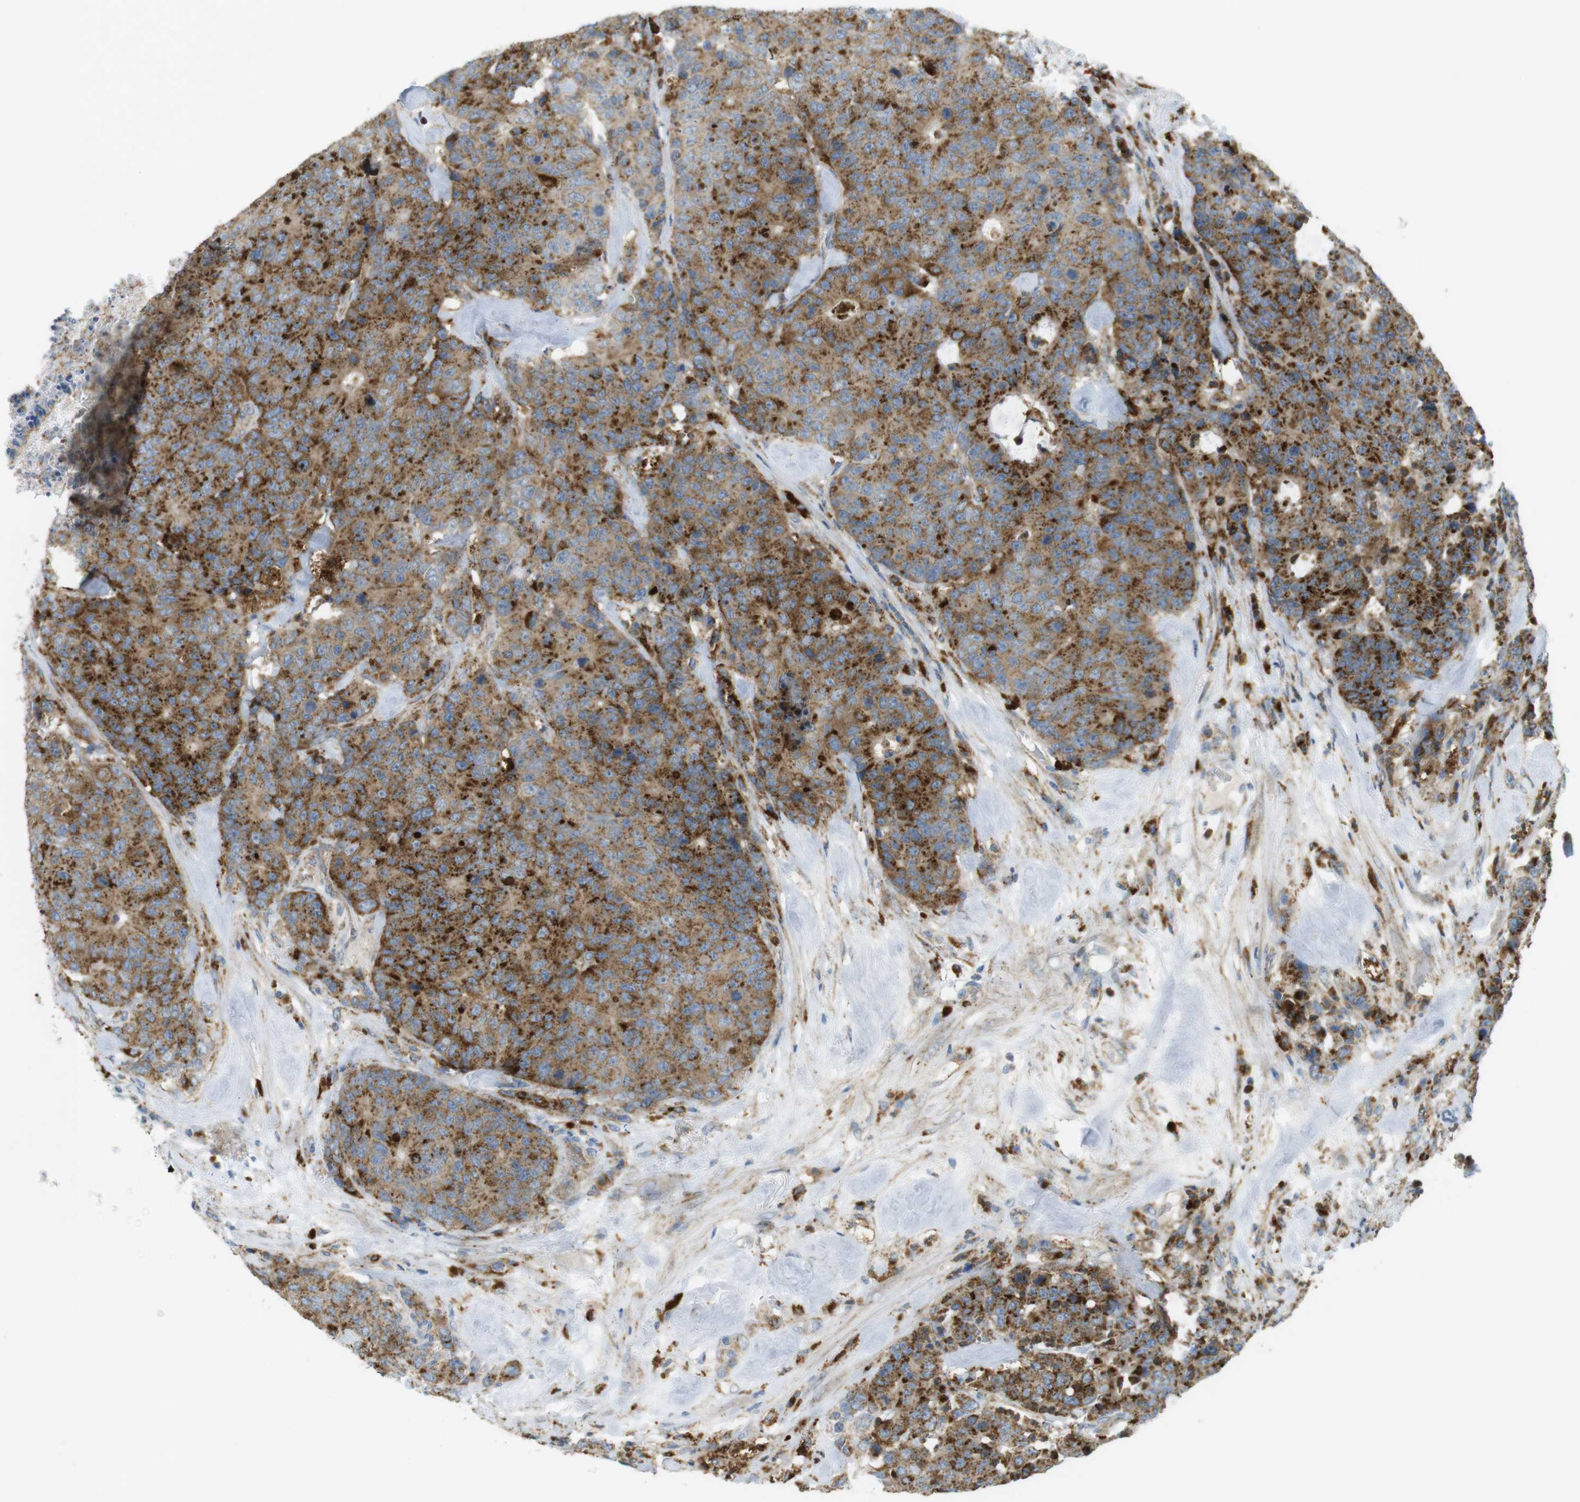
{"staining": {"intensity": "moderate", "quantity": ">75%", "location": "cytoplasmic/membranous"}, "tissue": "colorectal cancer", "cell_type": "Tumor cells", "image_type": "cancer", "snomed": [{"axis": "morphology", "description": "Adenocarcinoma, NOS"}, {"axis": "topography", "description": "Colon"}], "caption": "Immunohistochemical staining of colorectal cancer (adenocarcinoma) shows medium levels of moderate cytoplasmic/membranous positivity in approximately >75% of tumor cells. Using DAB (3,3'-diaminobenzidine) (brown) and hematoxylin (blue) stains, captured at high magnification using brightfield microscopy.", "gene": "LAMP1", "patient": {"sex": "female", "age": 86}}